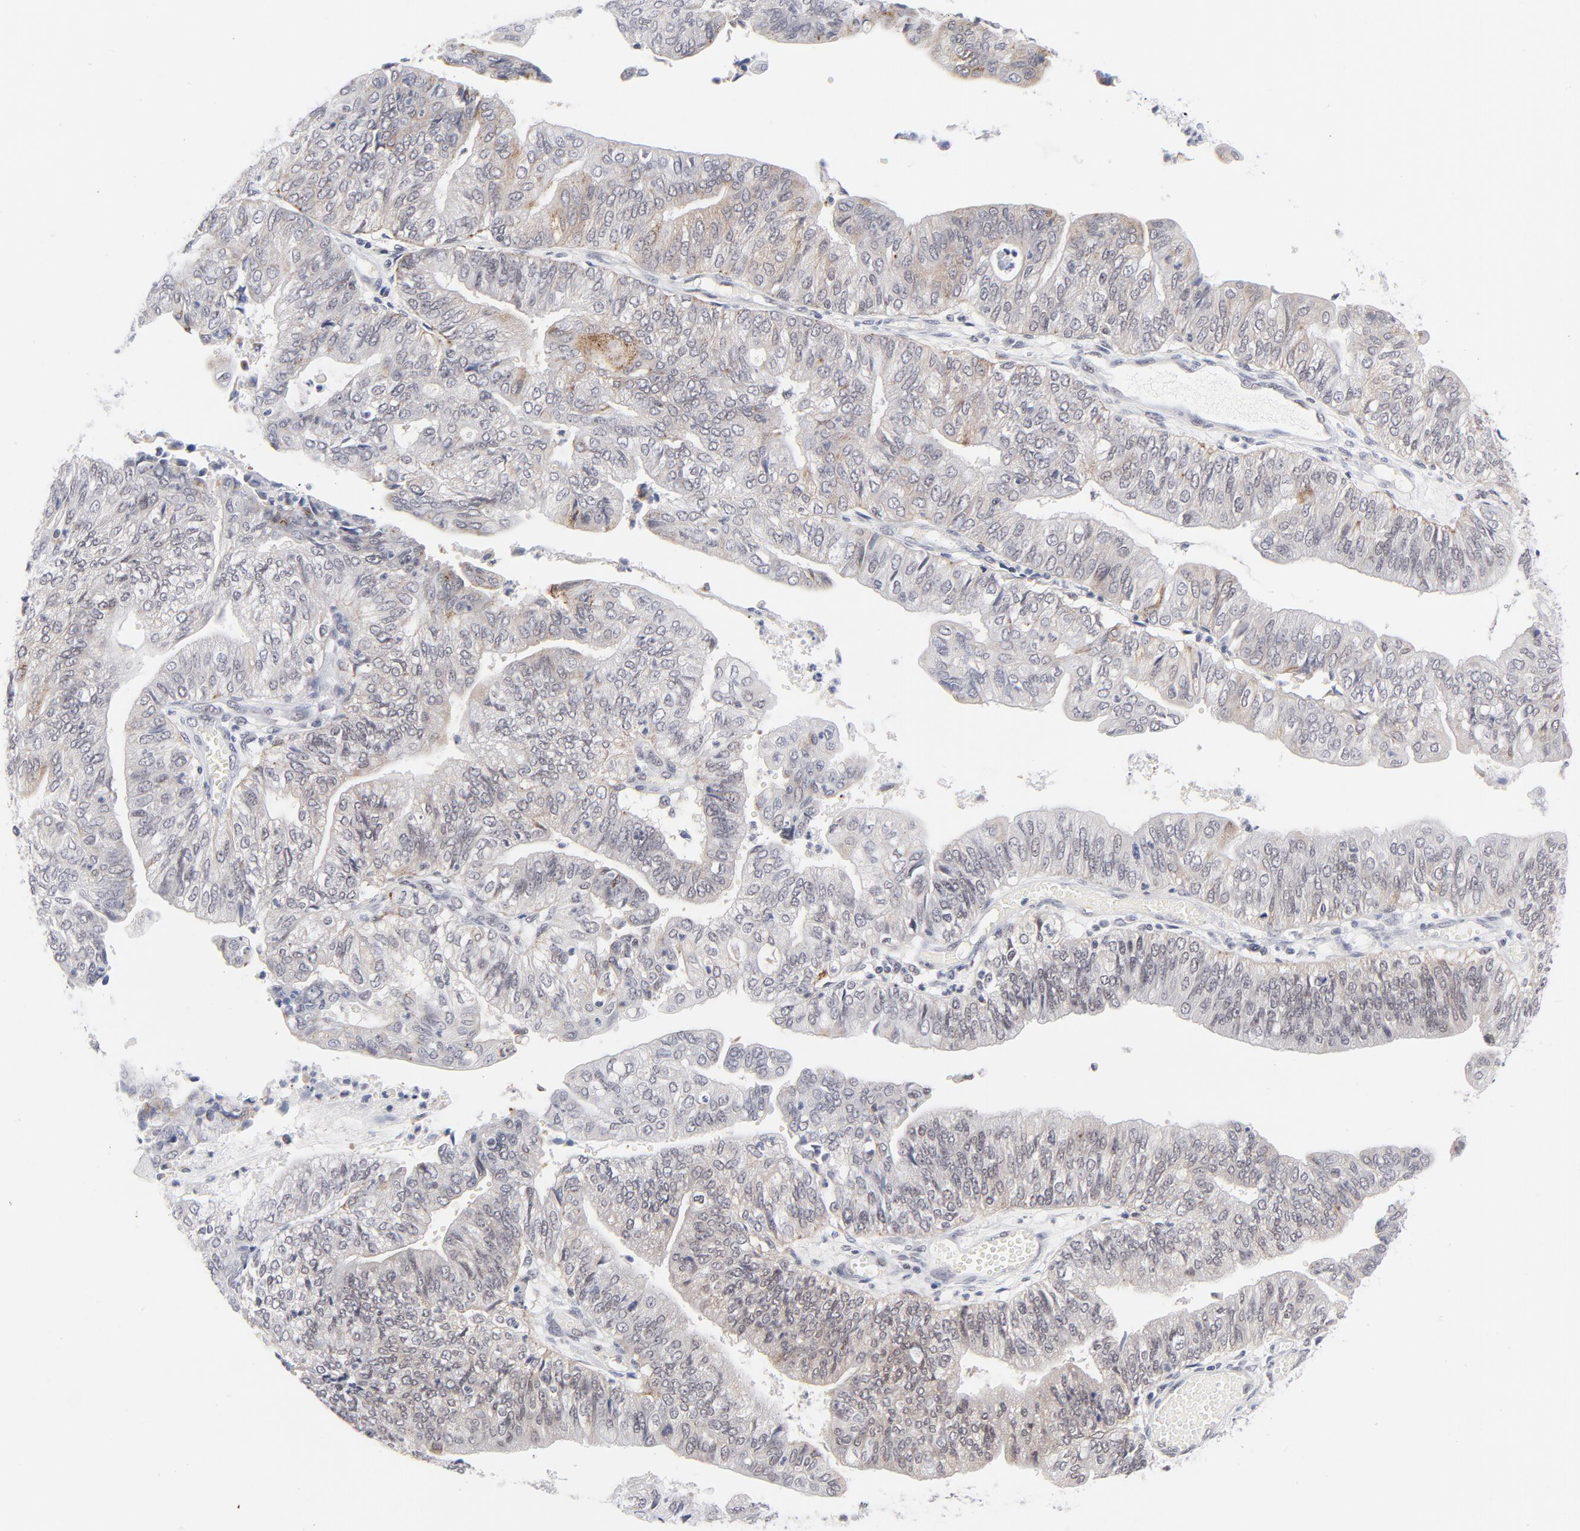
{"staining": {"intensity": "weak", "quantity": "25%-75%", "location": "cytoplasmic/membranous"}, "tissue": "endometrial cancer", "cell_type": "Tumor cells", "image_type": "cancer", "snomed": [{"axis": "morphology", "description": "Adenocarcinoma, NOS"}, {"axis": "topography", "description": "Endometrium"}], "caption": "High-magnification brightfield microscopy of endometrial cancer stained with DAB (3,3'-diaminobenzidine) (brown) and counterstained with hematoxylin (blue). tumor cells exhibit weak cytoplasmic/membranous staining is seen in approximately25%-75% of cells. (DAB = brown stain, brightfield microscopy at high magnification).", "gene": "BAP1", "patient": {"sex": "female", "age": 59}}